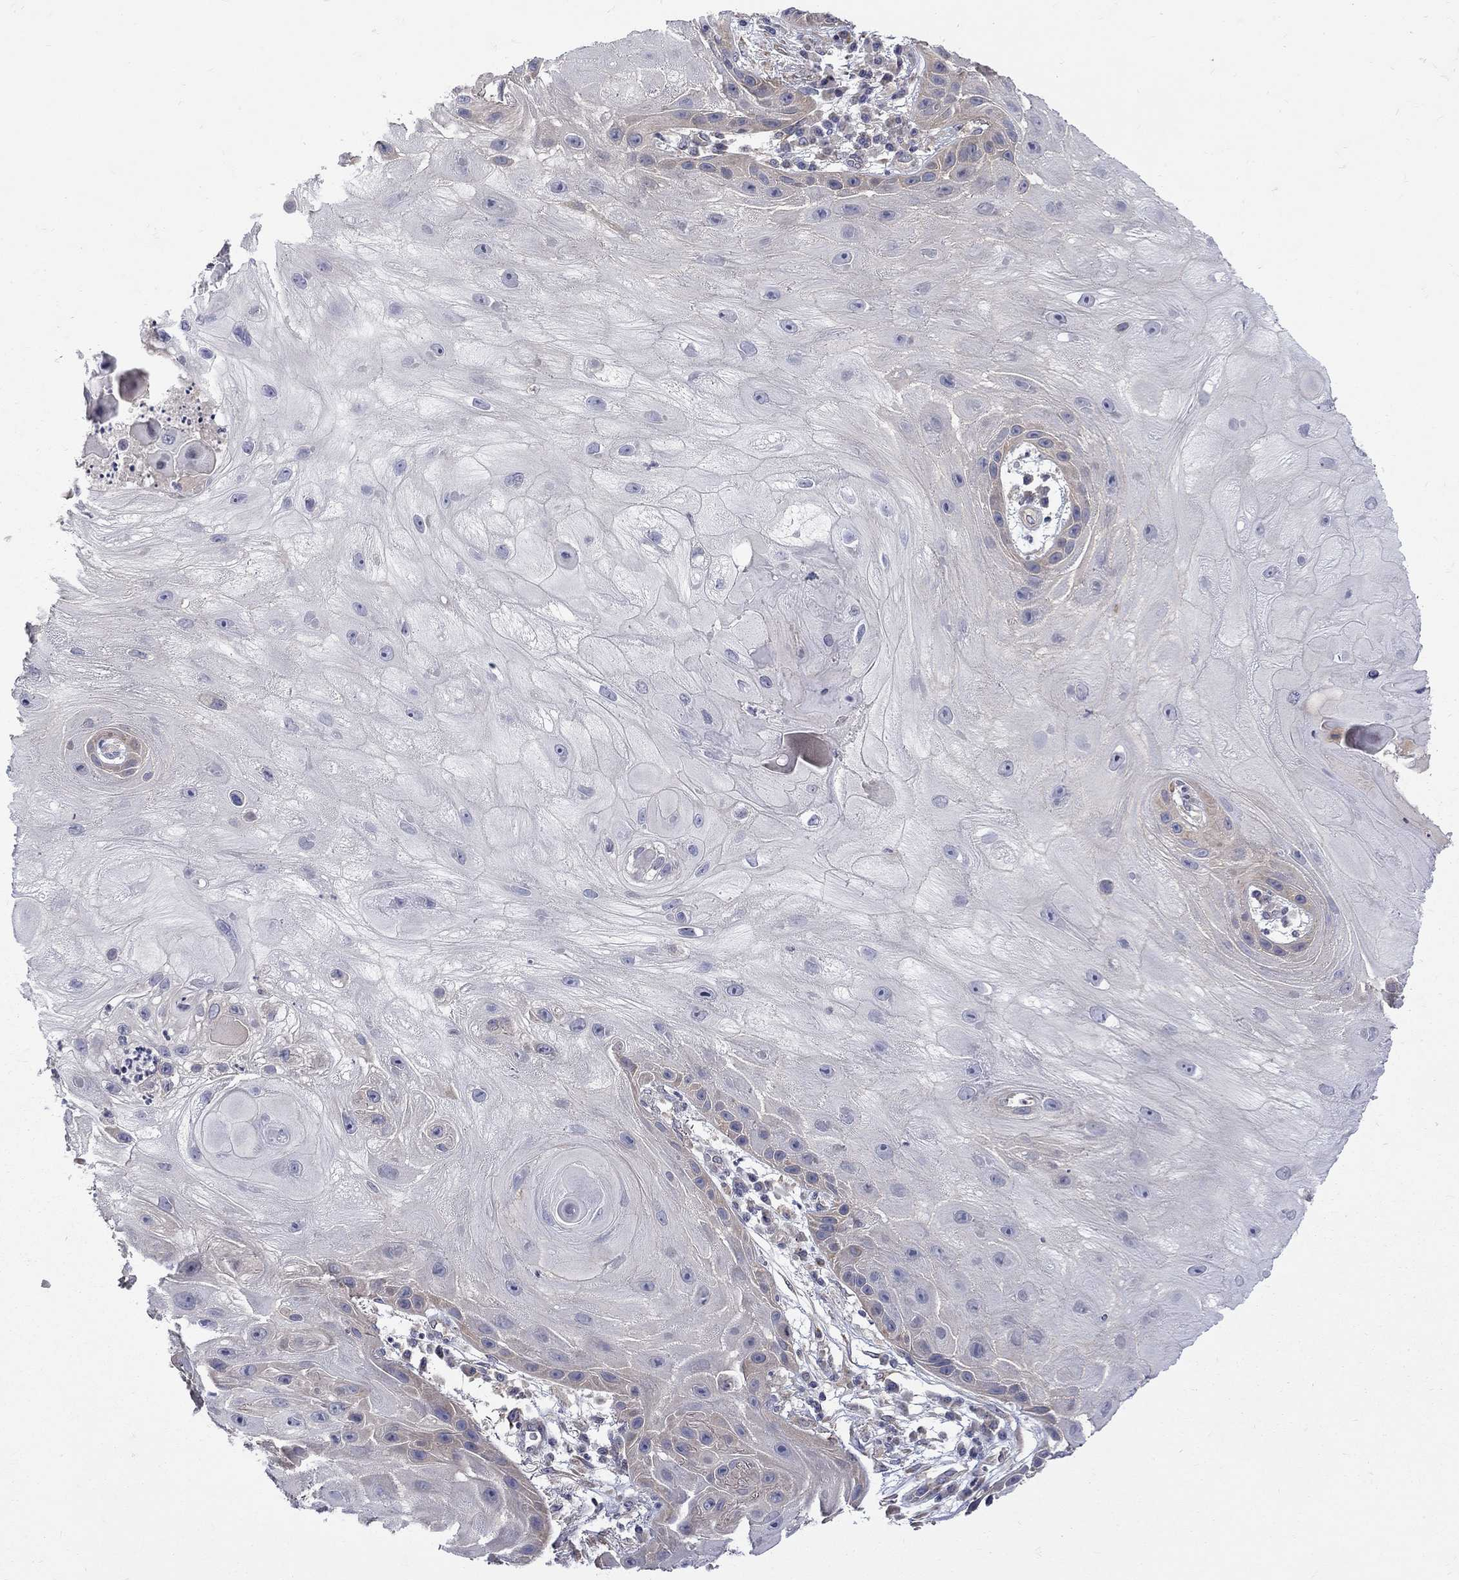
{"staining": {"intensity": "weak", "quantity": "<25%", "location": "cytoplasmic/membranous"}, "tissue": "skin cancer", "cell_type": "Tumor cells", "image_type": "cancer", "snomed": [{"axis": "morphology", "description": "Normal tissue, NOS"}, {"axis": "morphology", "description": "Squamous cell carcinoma, NOS"}, {"axis": "topography", "description": "Skin"}], "caption": "Immunohistochemistry micrograph of neoplastic tissue: human squamous cell carcinoma (skin) stained with DAB (3,3'-diaminobenzidine) demonstrates no significant protein expression in tumor cells. (Stains: DAB IHC with hematoxylin counter stain, Microscopy: brightfield microscopy at high magnification).", "gene": "SH2B1", "patient": {"sex": "male", "age": 79}}